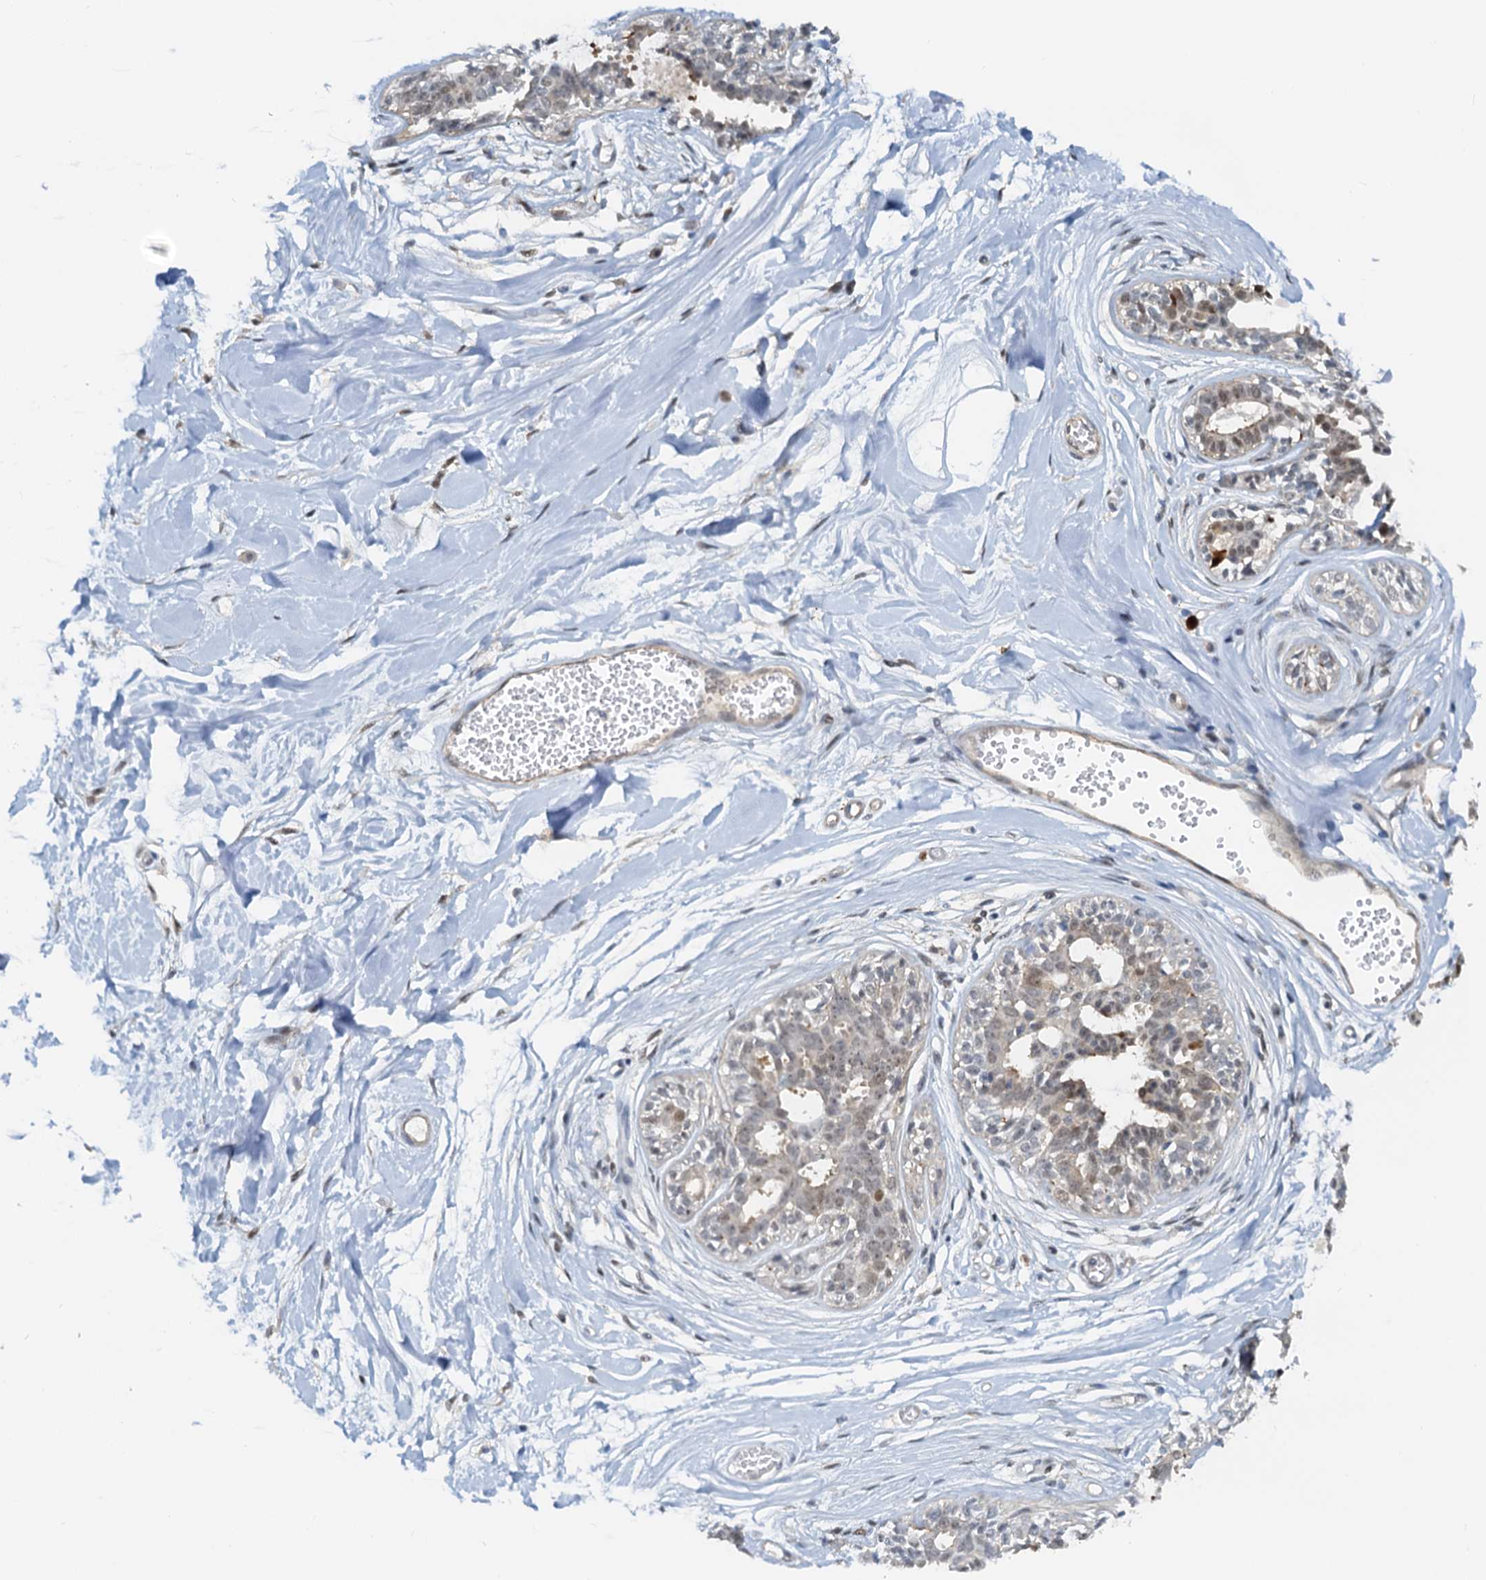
{"staining": {"intensity": "negative", "quantity": "none", "location": "none"}, "tissue": "breast", "cell_type": "Adipocytes", "image_type": "normal", "snomed": [{"axis": "morphology", "description": "Normal tissue, NOS"}, {"axis": "topography", "description": "Breast"}], "caption": "This is an IHC photomicrograph of benign breast. There is no expression in adipocytes.", "gene": "SPINDOC", "patient": {"sex": "female", "age": 45}}